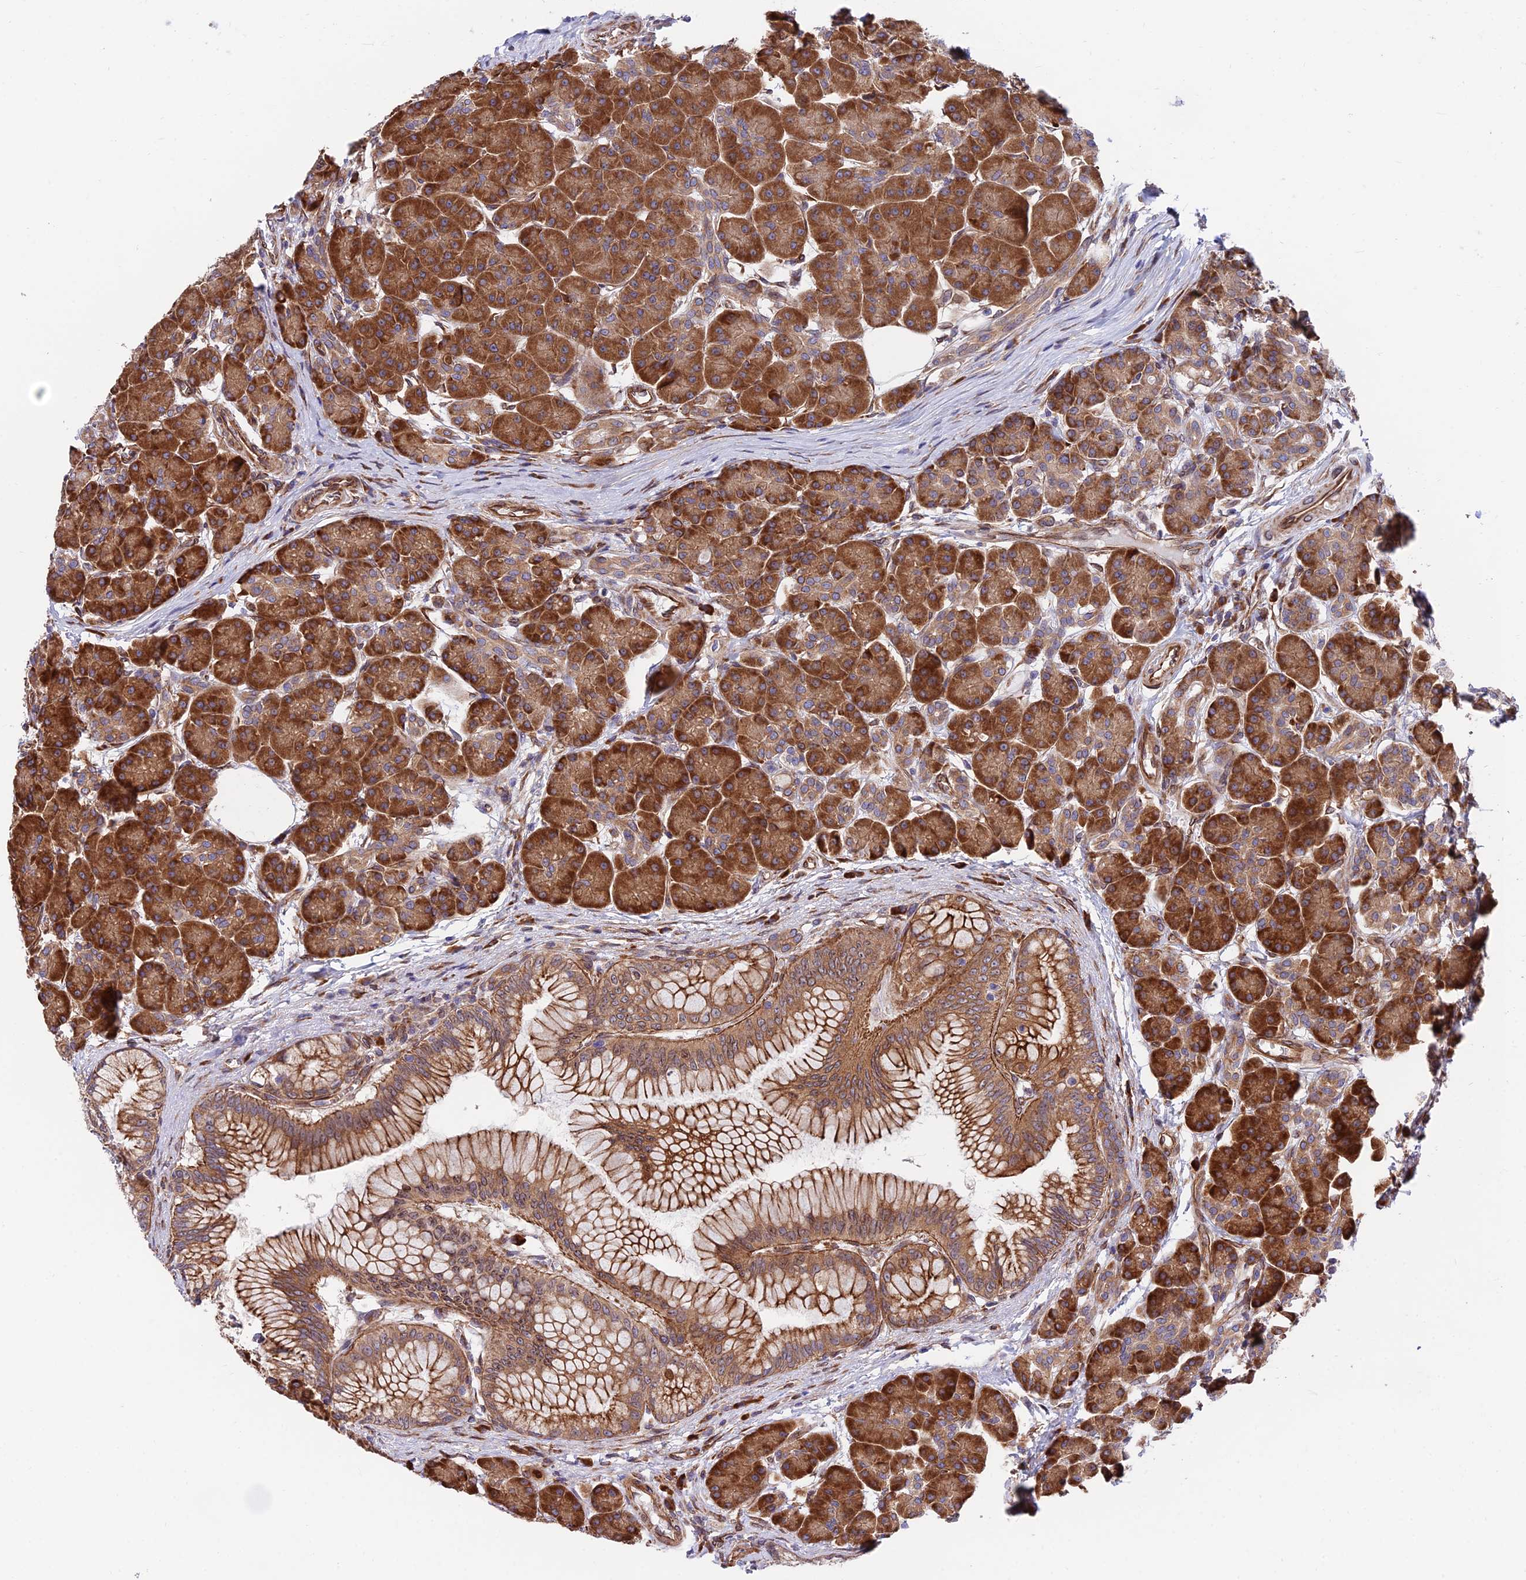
{"staining": {"intensity": "strong", "quantity": ">75%", "location": "cytoplasmic/membranous"}, "tissue": "pancreas", "cell_type": "Exocrine glandular cells", "image_type": "normal", "snomed": [{"axis": "morphology", "description": "Normal tissue, NOS"}, {"axis": "topography", "description": "Pancreas"}], "caption": "Protein expression analysis of normal human pancreas reveals strong cytoplasmic/membranous staining in about >75% of exocrine glandular cells. (Stains: DAB in brown, nuclei in blue, Microscopy: brightfield microscopy at high magnification).", "gene": "EXOC3L4", "patient": {"sex": "male", "age": 63}}